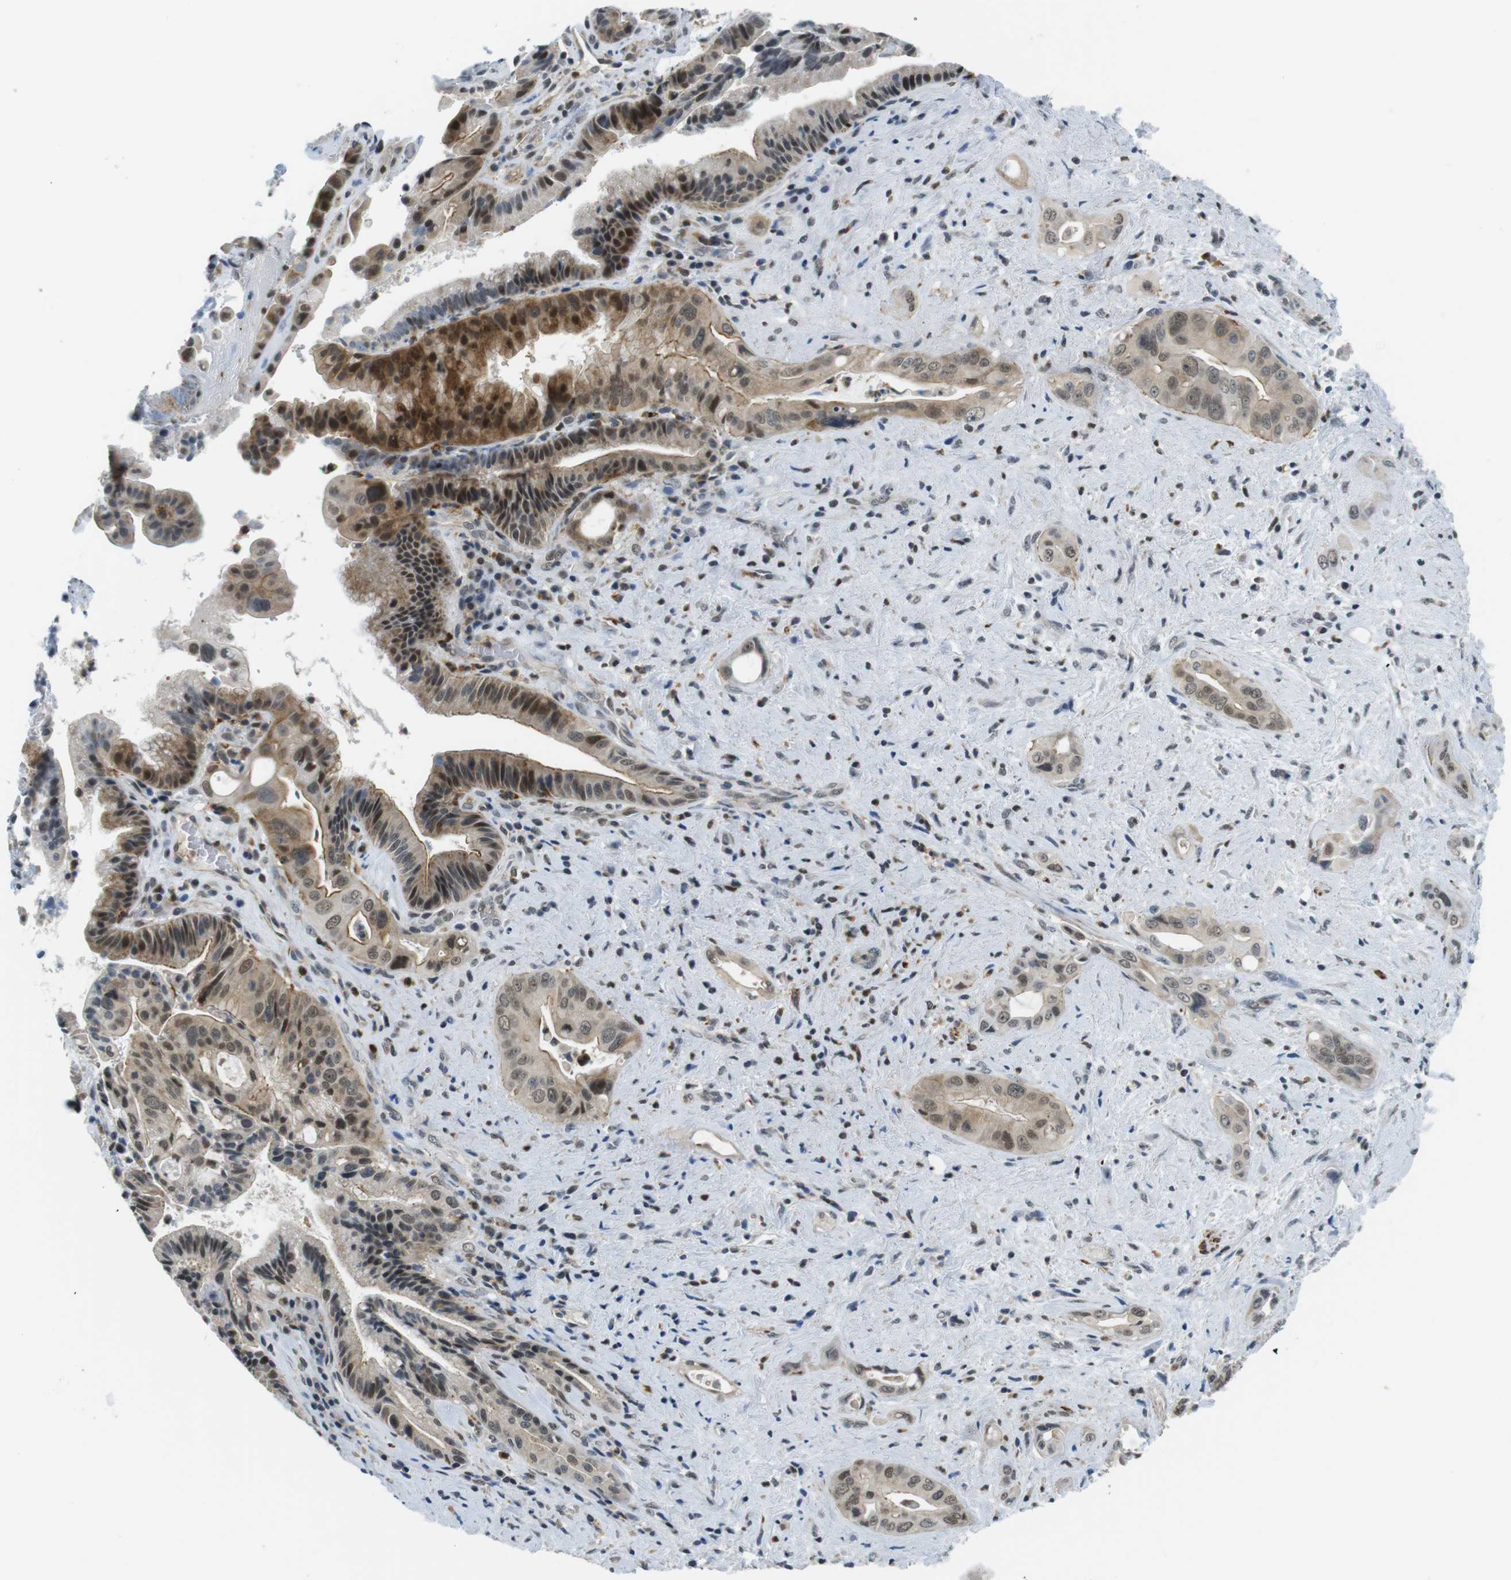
{"staining": {"intensity": "moderate", "quantity": "25%-75%", "location": "cytoplasmic/membranous,nuclear"}, "tissue": "pancreatic cancer", "cell_type": "Tumor cells", "image_type": "cancer", "snomed": [{"axis": "morphology", "description": "Adenocarcinoma, NOS"}, {"axis": "topography", "description": "Pancreas"}], "caption": "About 25%-75% of tumor cells in human pancreatic cancer show moderate cytoplasmic/membranous and nuclear protein expression as visualized by brown immunohistochemical staining.", "gene": "USP7", "patient": {"sex": "male", "age": 77}}